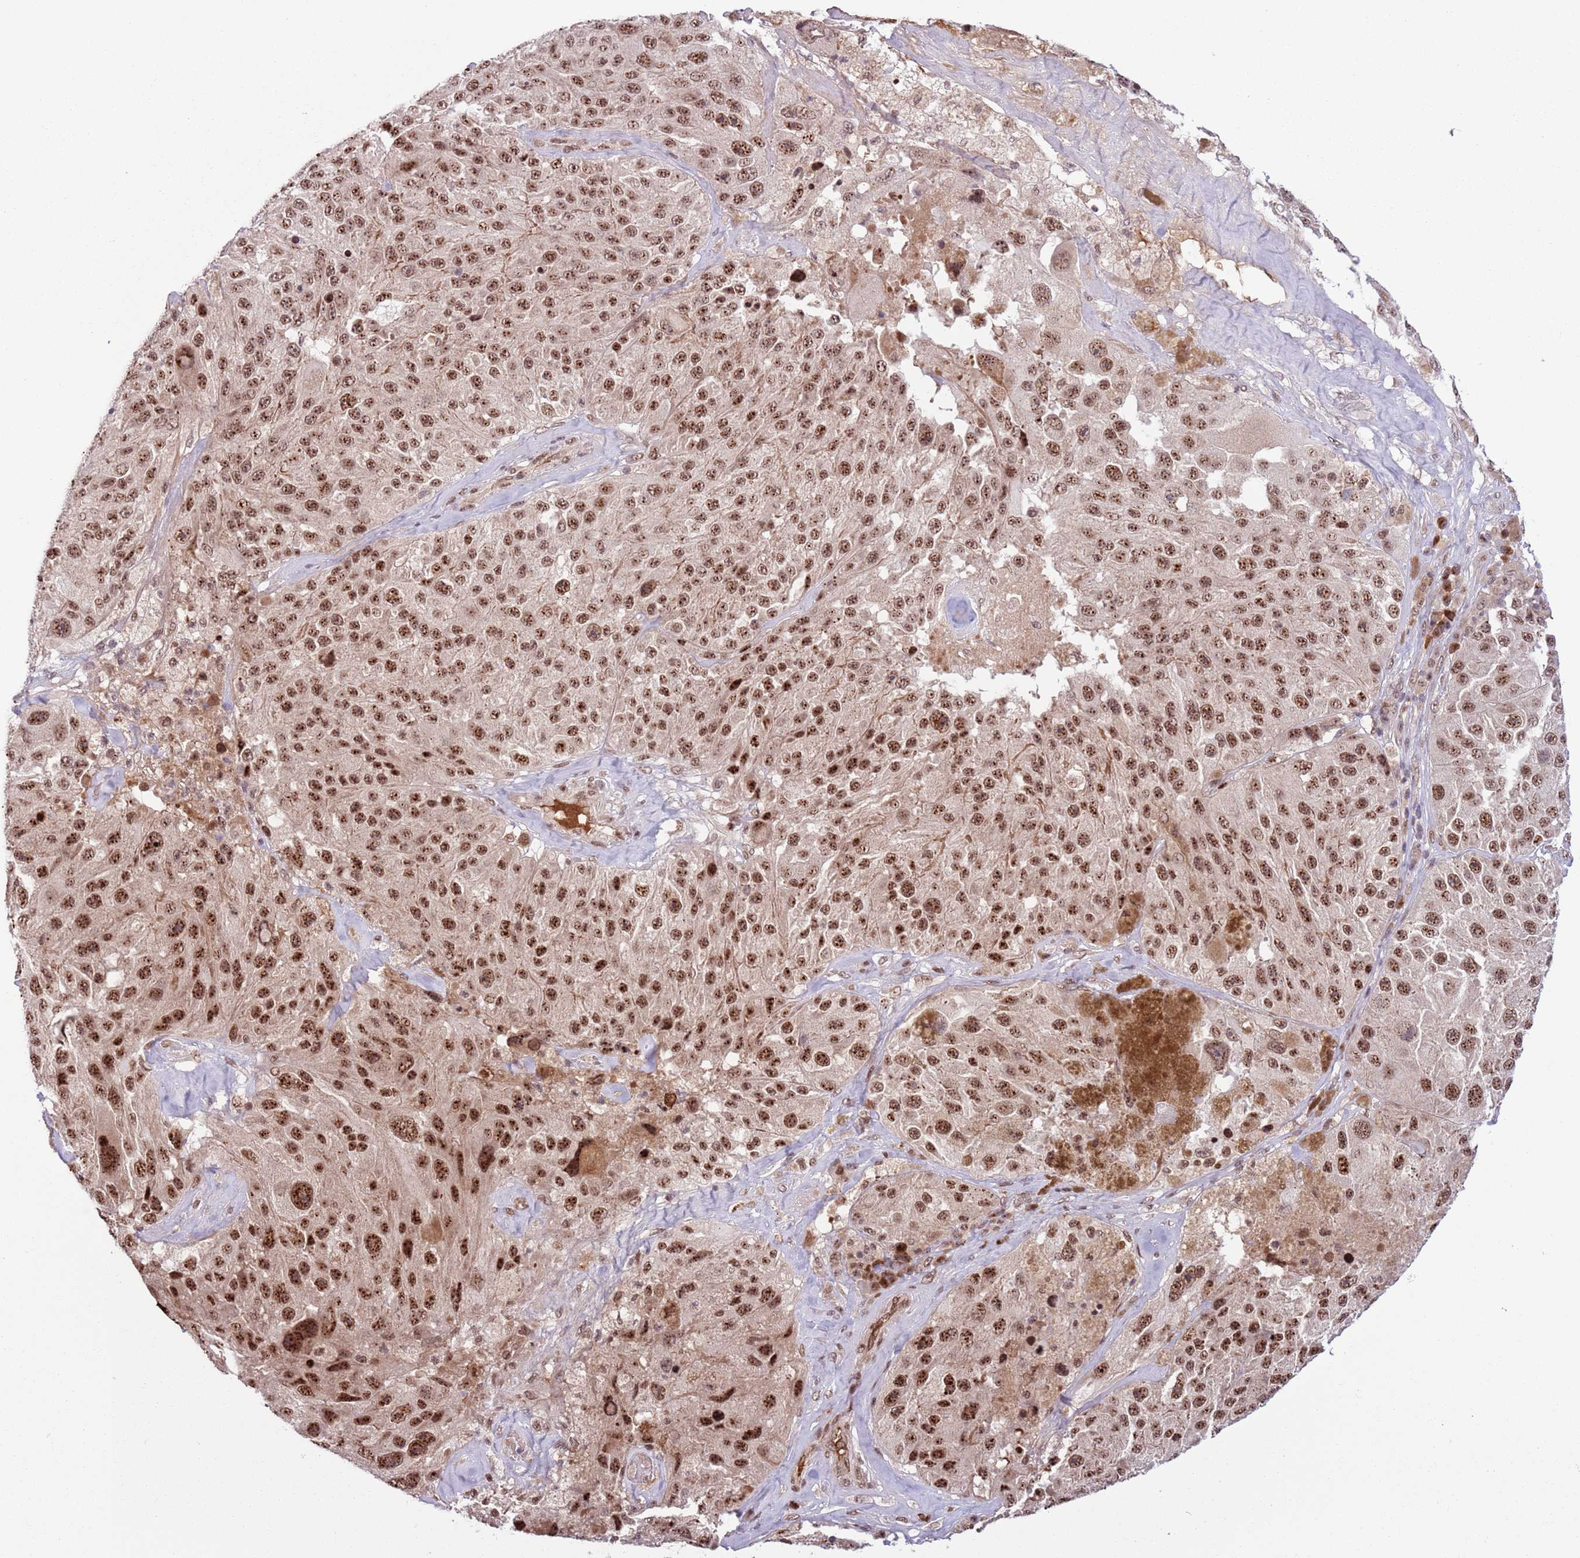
{"staining": {"intensity": "strong", "quantity": ">75%", "location": "nuclear"}, "tissue": "melanoma", "cell_type": "Tumor cells", "image_type": "cancer", "snomed": [{"axis": "morphology", "description": "Malignant melanoma, Metastatic site"}, {"axis": "topography", "description": "Lymph node"}], "caption": "A micrograph showing strong nuclear expression in approximately >75% of tumor cells in malignant melanoma (metastatic site), as visualized by brown immunohistochemical staining.", "gene": "SIPA1L3", "patient": {"sex": "male", "age": 62}}